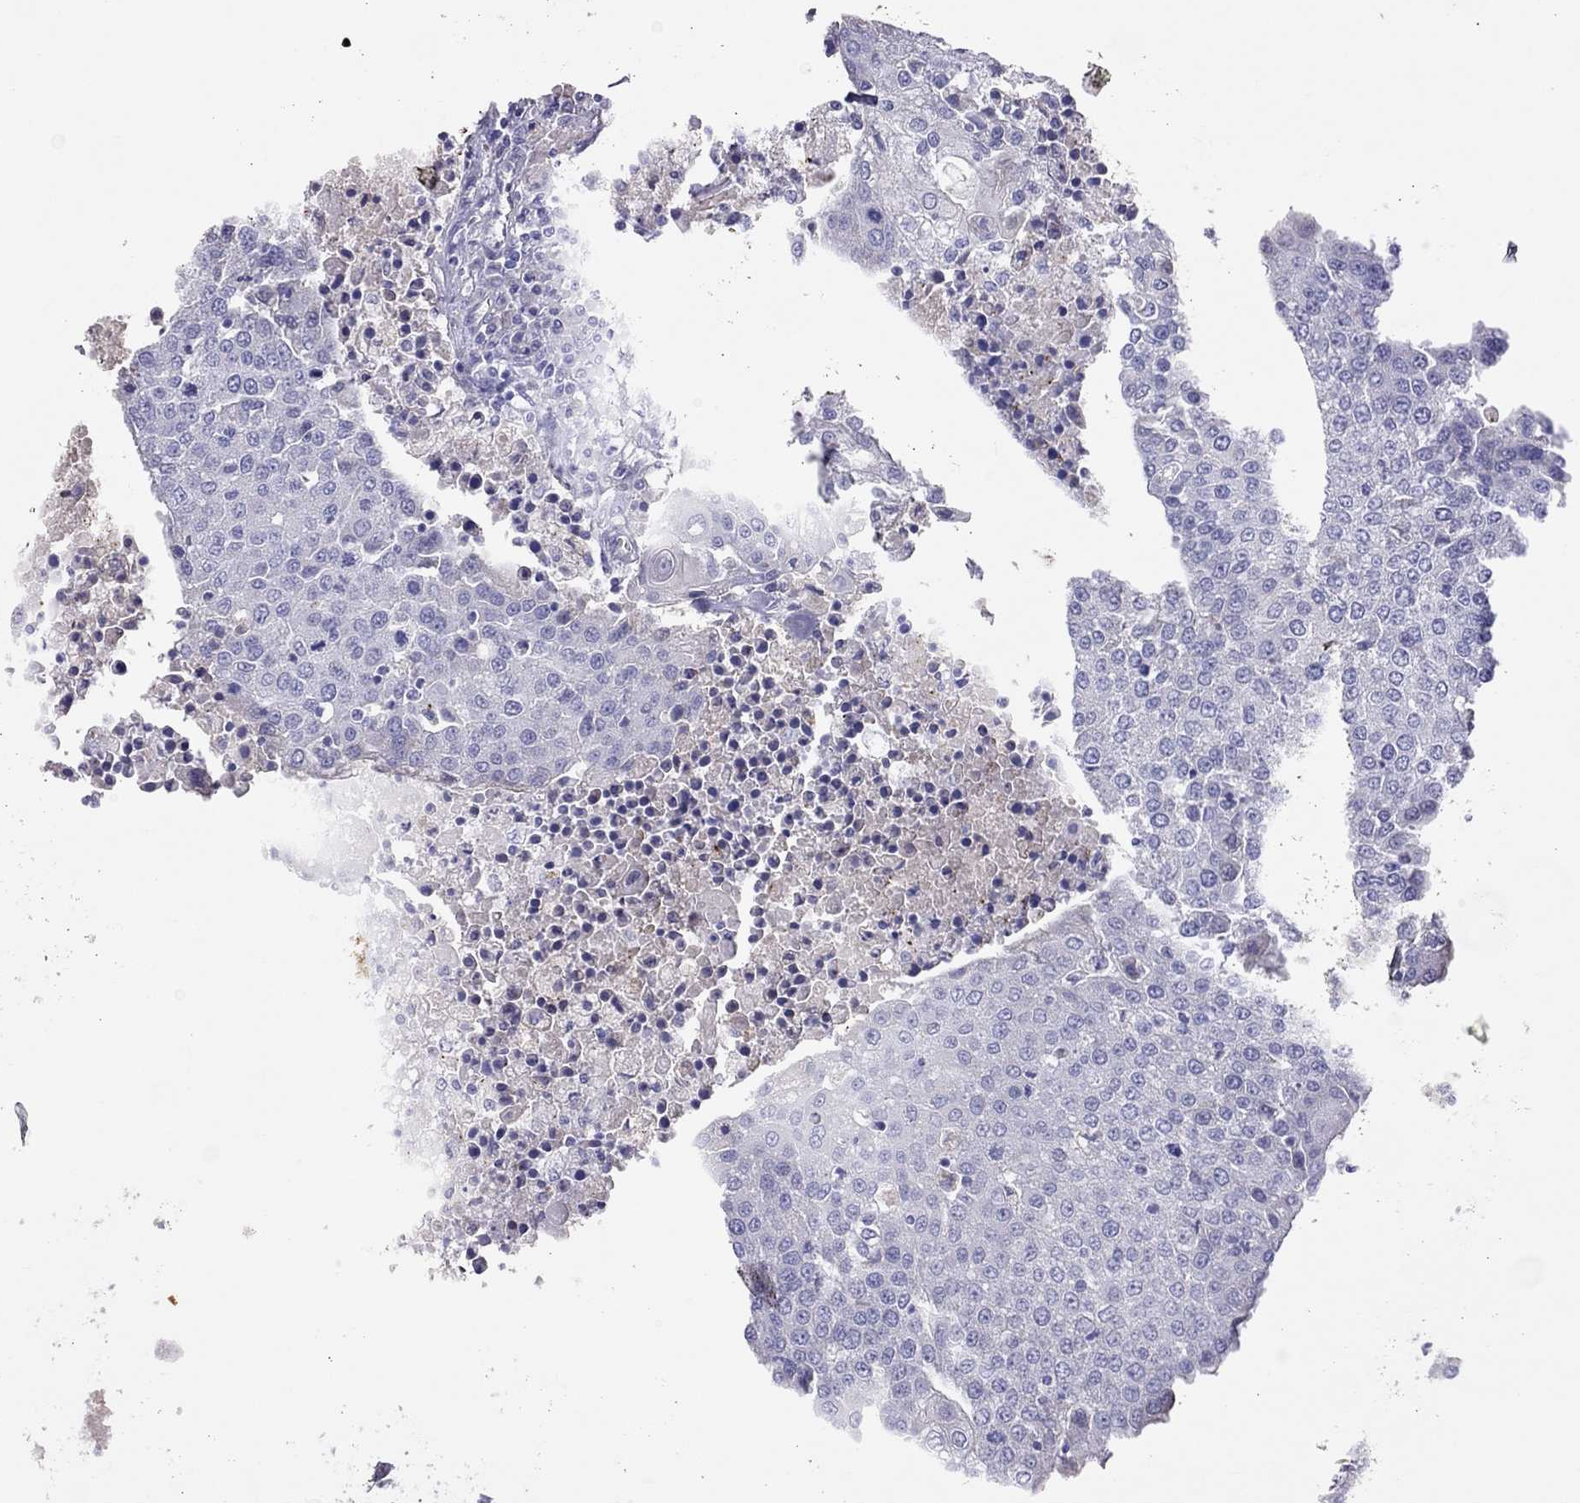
{"staining": {"intensity": "negative", "quantity": "none", "location": "none"}, "tissue": "urothelial cancer", "cell_type": "Tumor cells", "image_type": "cancer", "snomed": [{"axis": "morphology", "description": "Urothelial carcinoma, High grade"}, {"axis": "topography", "description": "Urinary bladder"}], "caption": "High magnification brightfield microscopy of urothelial cancer stained with DAB (3,3'-diaminobenzidine) (brown) and counterstained with hematoxylin (blue): tumor cells show no significant staining. The staining was performed using DAB to visualize the protein expression in brown, while the nuclei were stained in blue with hematoxylin (Magnification: 20x).", "gene": "RHD", "patient": {"sex": "female", "age": 85}}